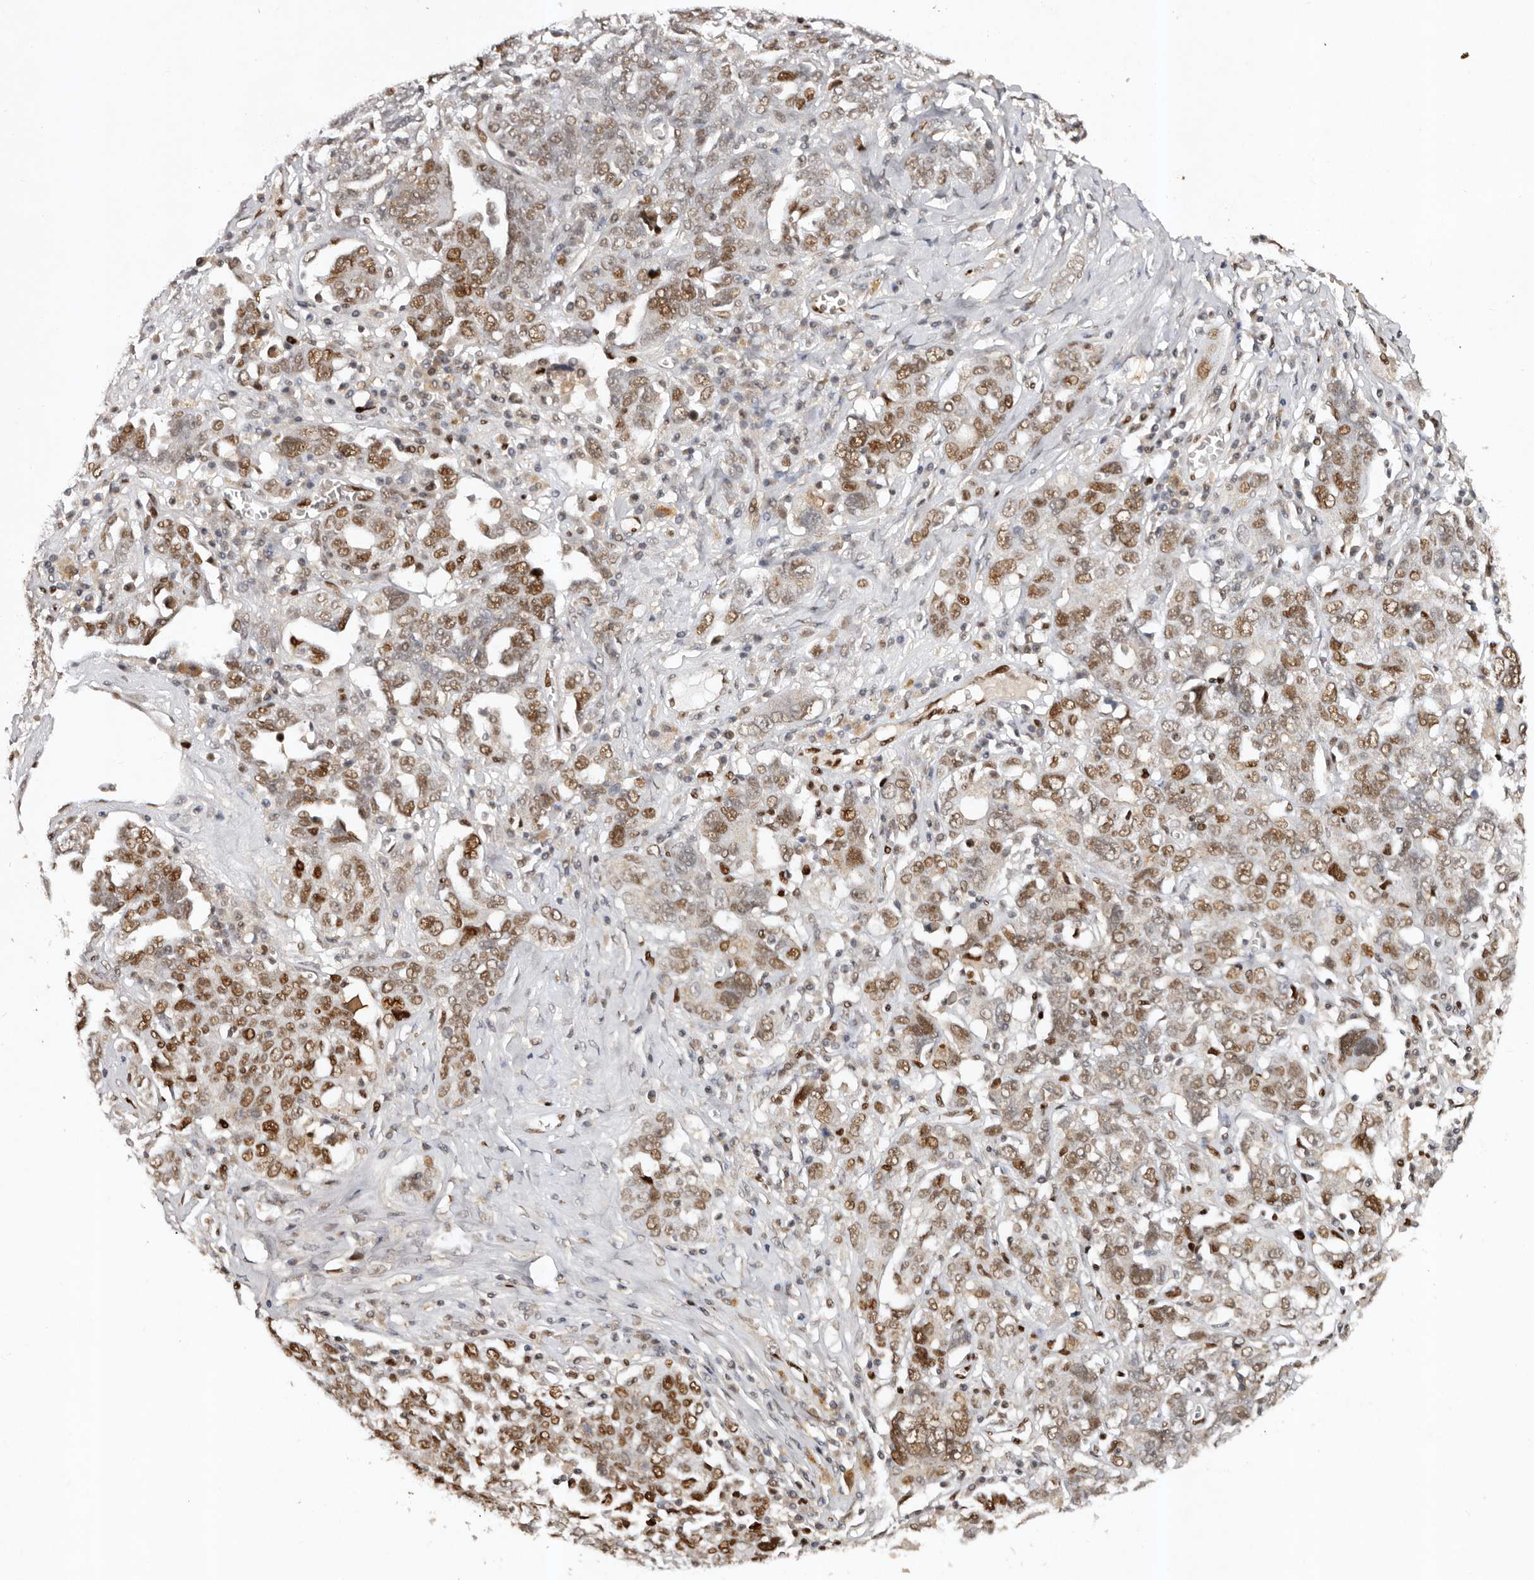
{"staining": {"intensity": "moderate", "quantity": ">75%", "location": "nuclear"}, "tissue": "ovarian cancer", "cell_type": "Tumor cells", "image_type": "cancer", "snomed": [{"axis": "morphology", "description": "Carcinoma, endometroid"}, {"axis": "topography", "description": "Ovary"}], "caption": "DAB (3,3'-diaminobenzidine) immunohistochemical staining of human ovarian cancer shows moderate nuclear protein positivity in about >75% of tumor cells.", "gene": "KLF7", "patient": {"sex": "female", "age": 62}}